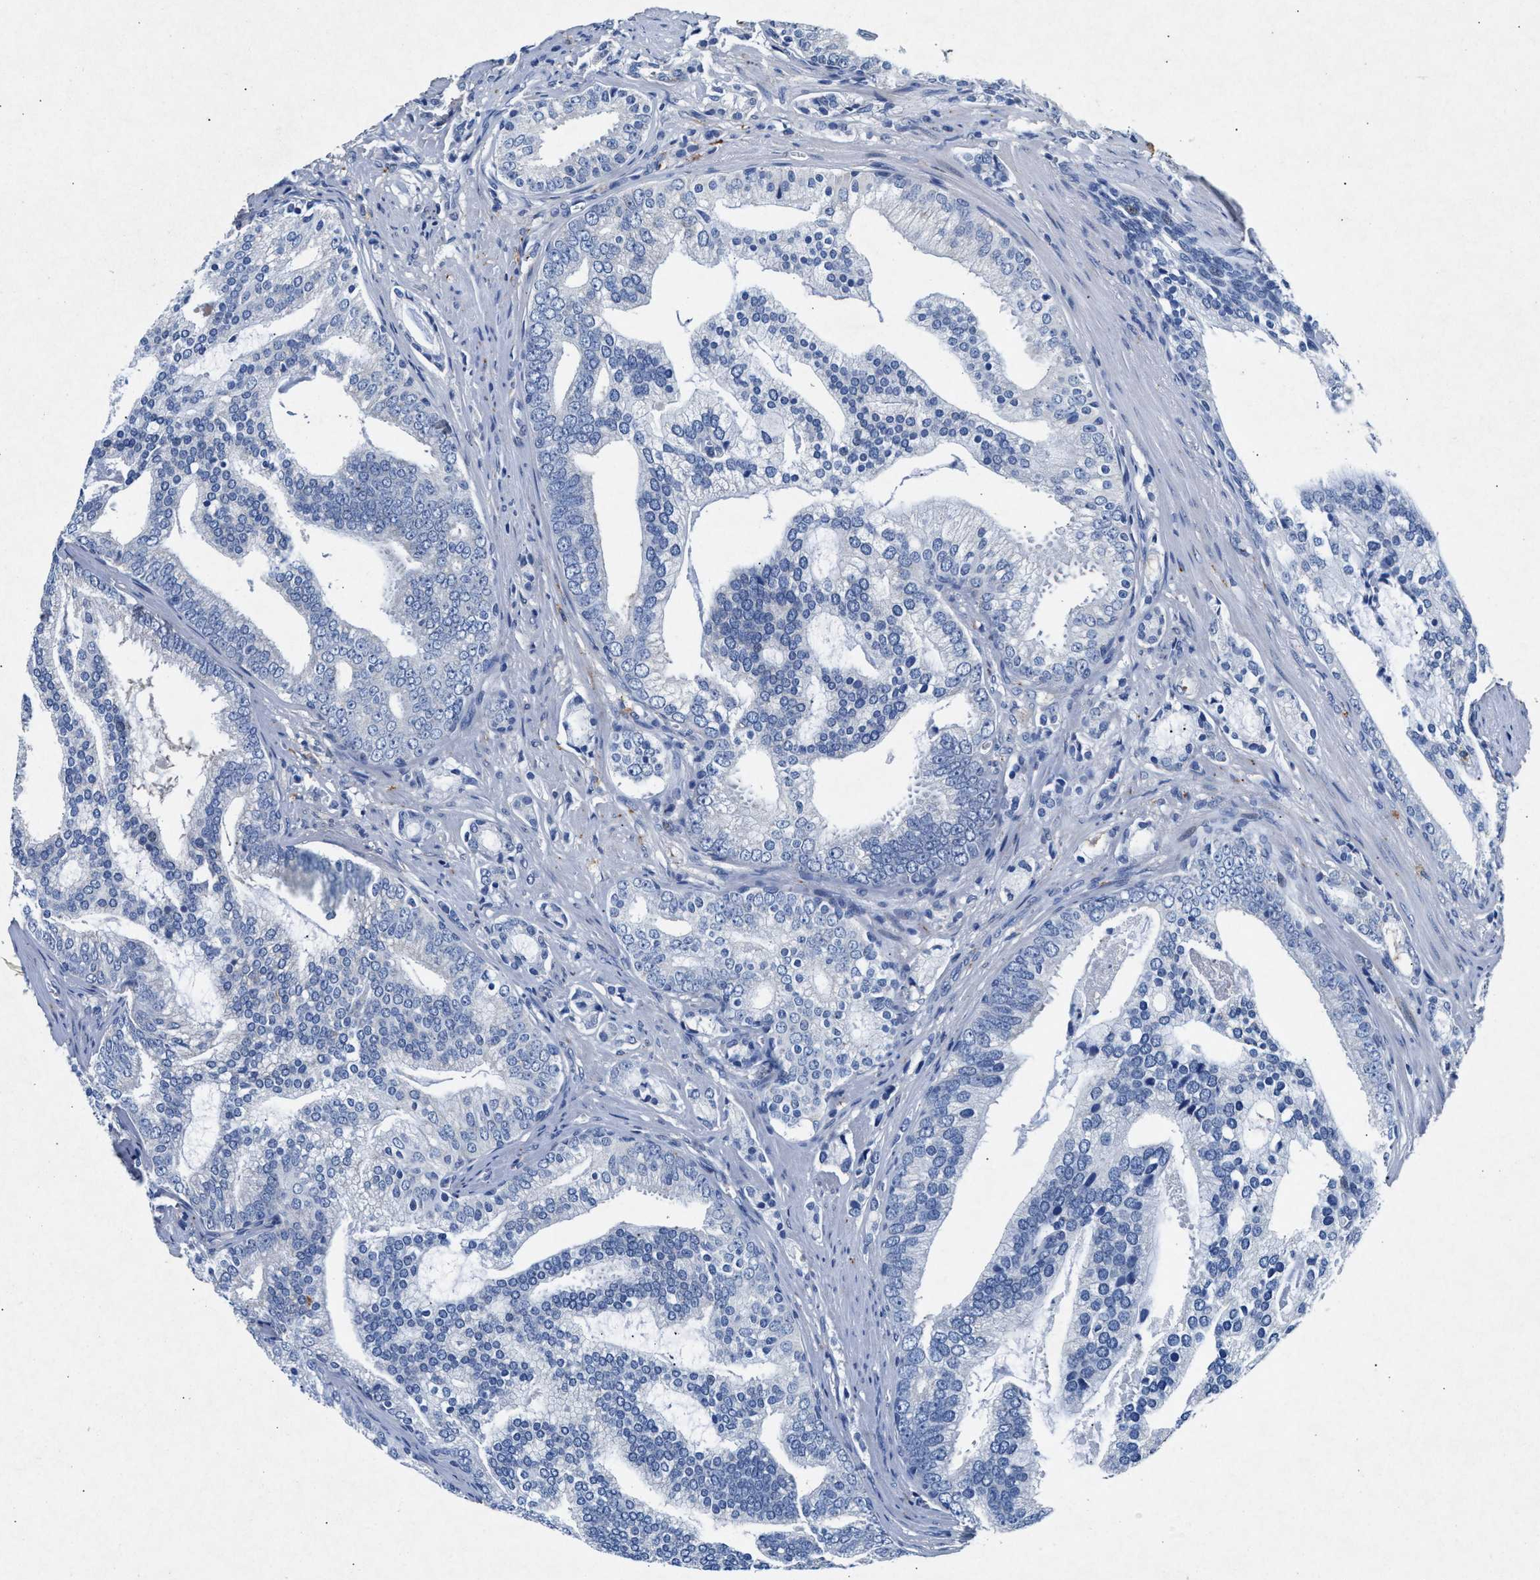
{"staining": {"intensity": "negative", "quantity": "none", "location": "none"}, "tissue": "prostate cancer", "cell_type": "Tumor cells", "image_type": "cancer", "snomed": [{"axis": "morphology", "description": "Adenocarcinoma, Low grade"}, {"axis": "topography", "description": "Prostate"}], "caption": "Protein analysis of prostate low-grade adenocarcinoma displays no significant expression in tumor cells.", "gene": "MAP6", "patient": {"sex": "male", "age": 58}}